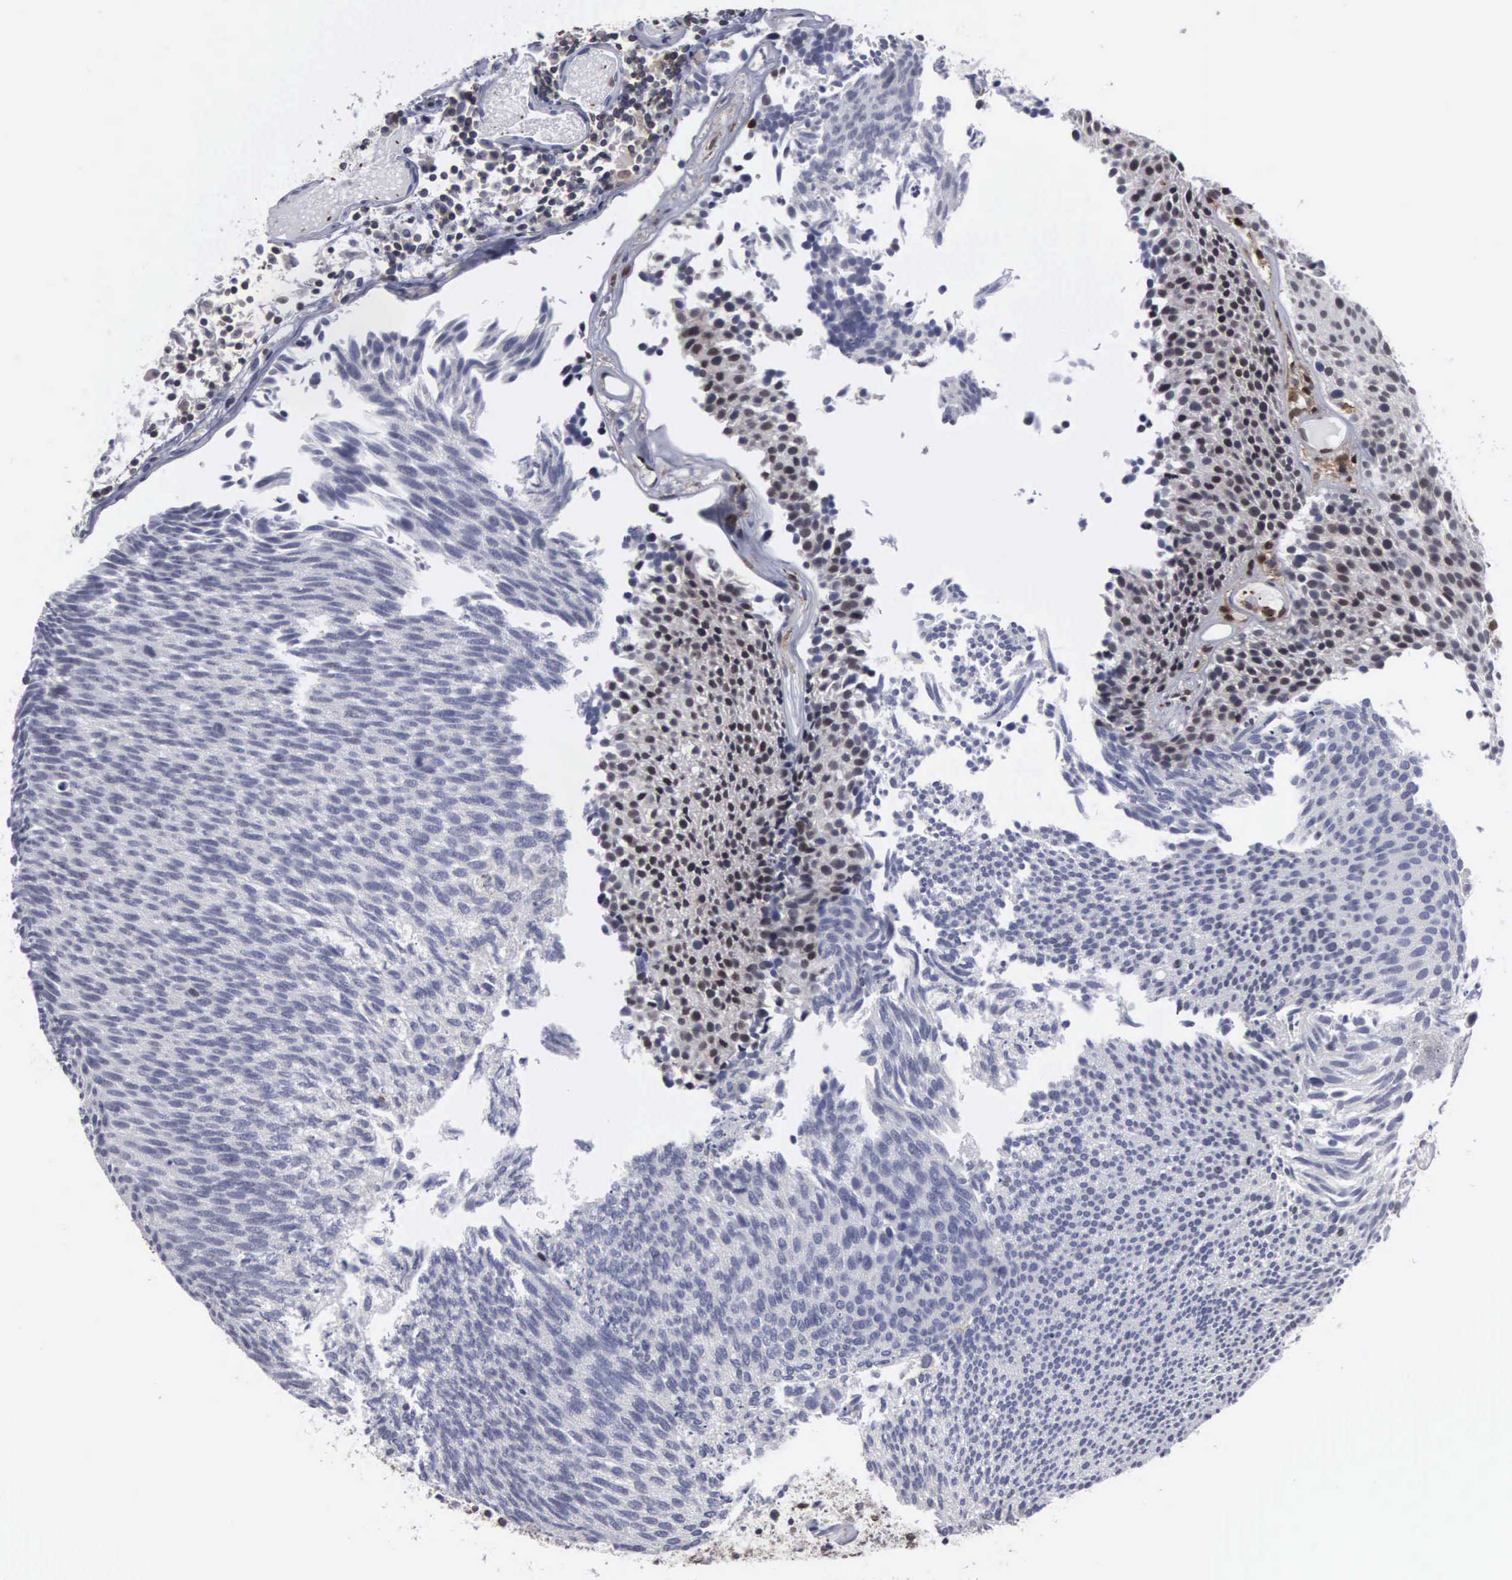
{"staining": {"intensity": "weak", "quantity": "25%-75%", "location": "nuclear"}, "tissue": "urothelial cancer", "cell_type": "Tumor cells", "image_type": "cancer", "snomed": [{"axis": "morphology", "description": "Urothelial carcinoma, Low grade"}, {"axis": "topography", "description": "Urinary bladder"}], "caption": "A high-resolution photomicrograph shows IHC staining of urothelial cancer, which shows weak nuclear staining in about 25%-75% of tumor cells.", "gene": "TRMT5", "patient": {"sex": "male", "age": 85}}